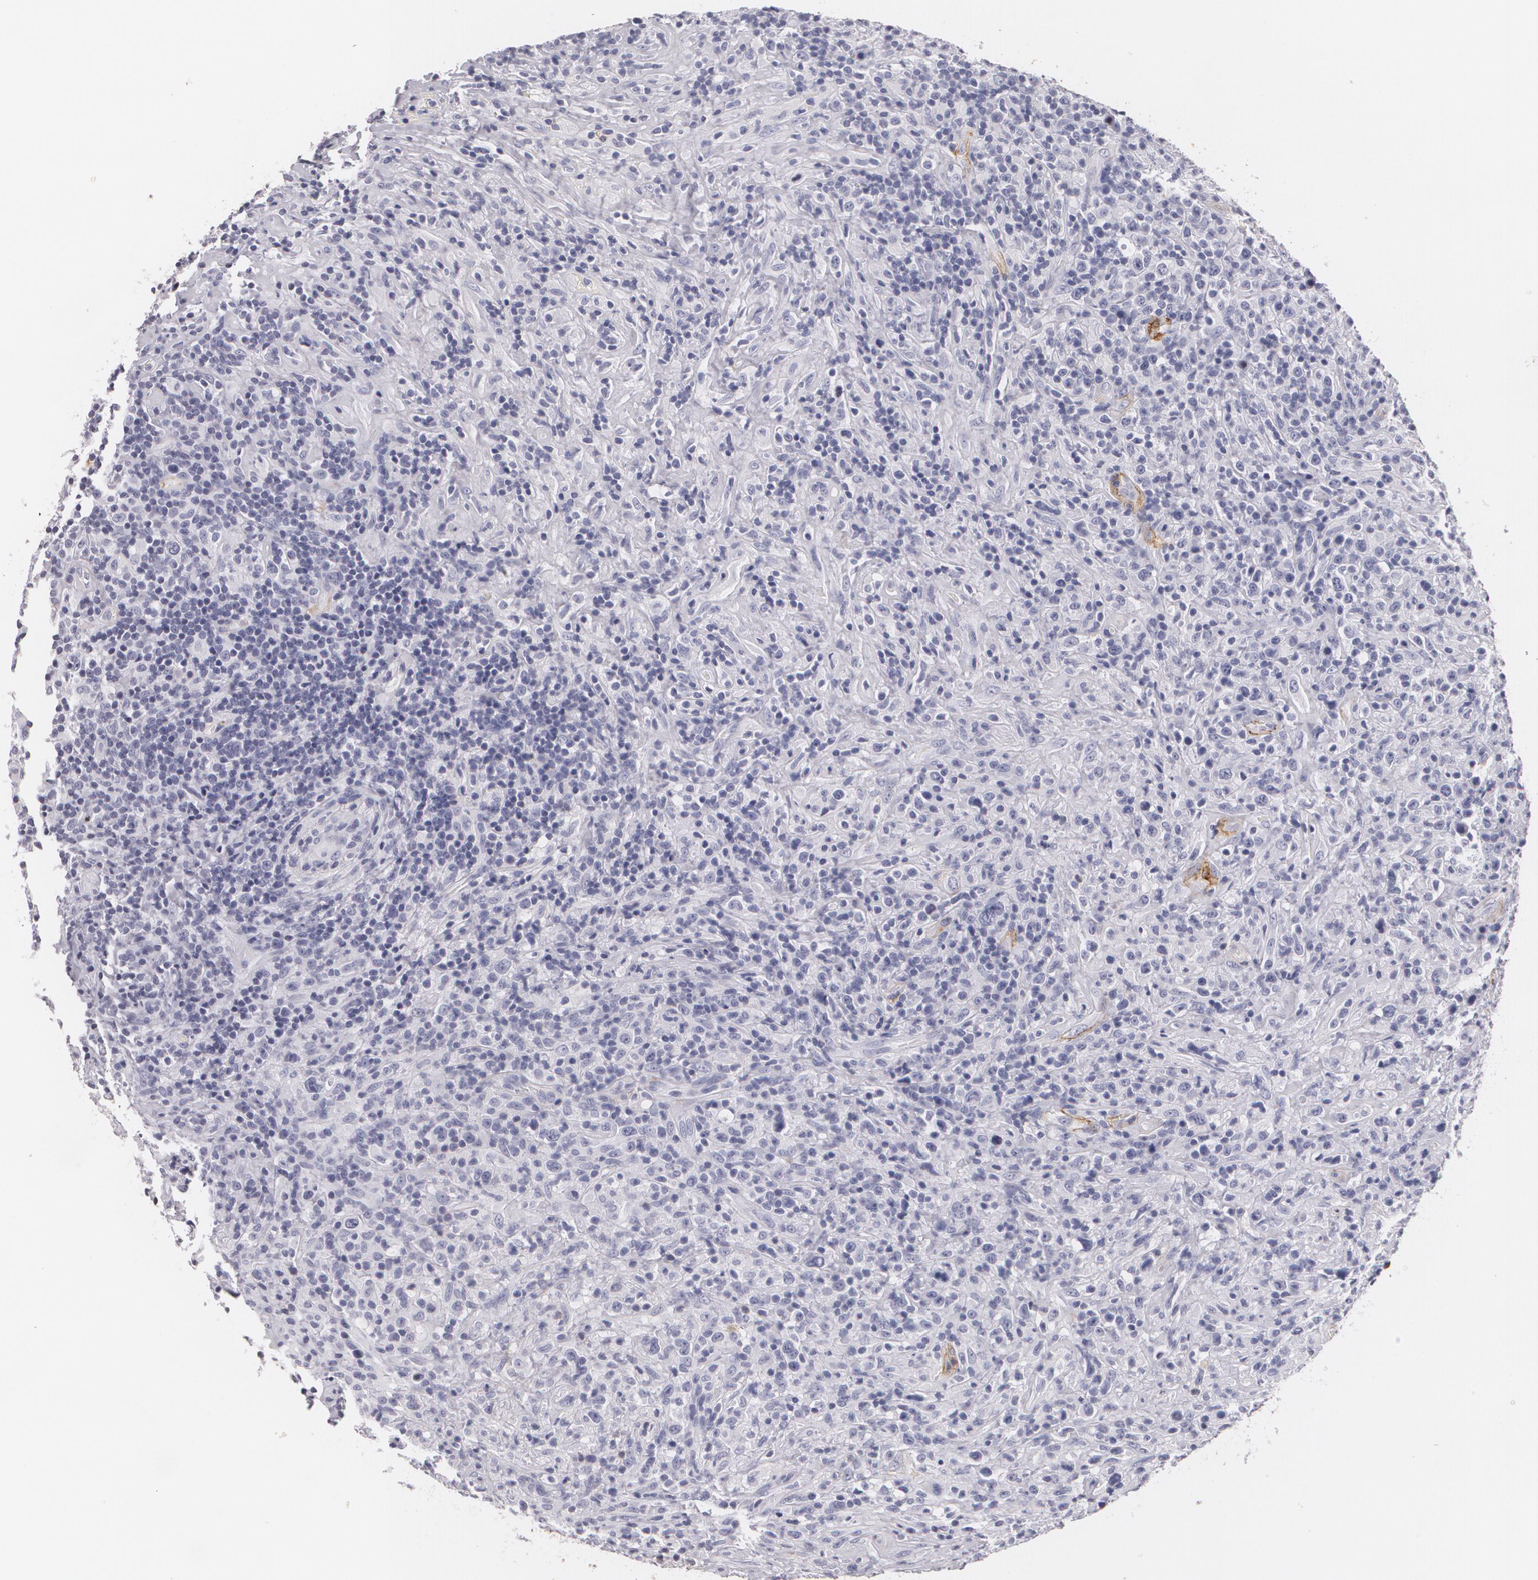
{"staining": {"intensity": "negative", "quantity": "none", "location": "none"}, "tissue": "lymphoma", "cell_type": "Tumor cells", "image_type": "cancer", "snomed": [{"axis": "morphology", "description": "Hodgkin's disease, NOS"}, {"axis": "topography", "description": "Lymph node"}], "caption": "Photomicrograph shows no protein staining in tumor cells of lymphoma tissue.", "gene": "NGFR", "patient": {"sex": "male", "age": 46}}